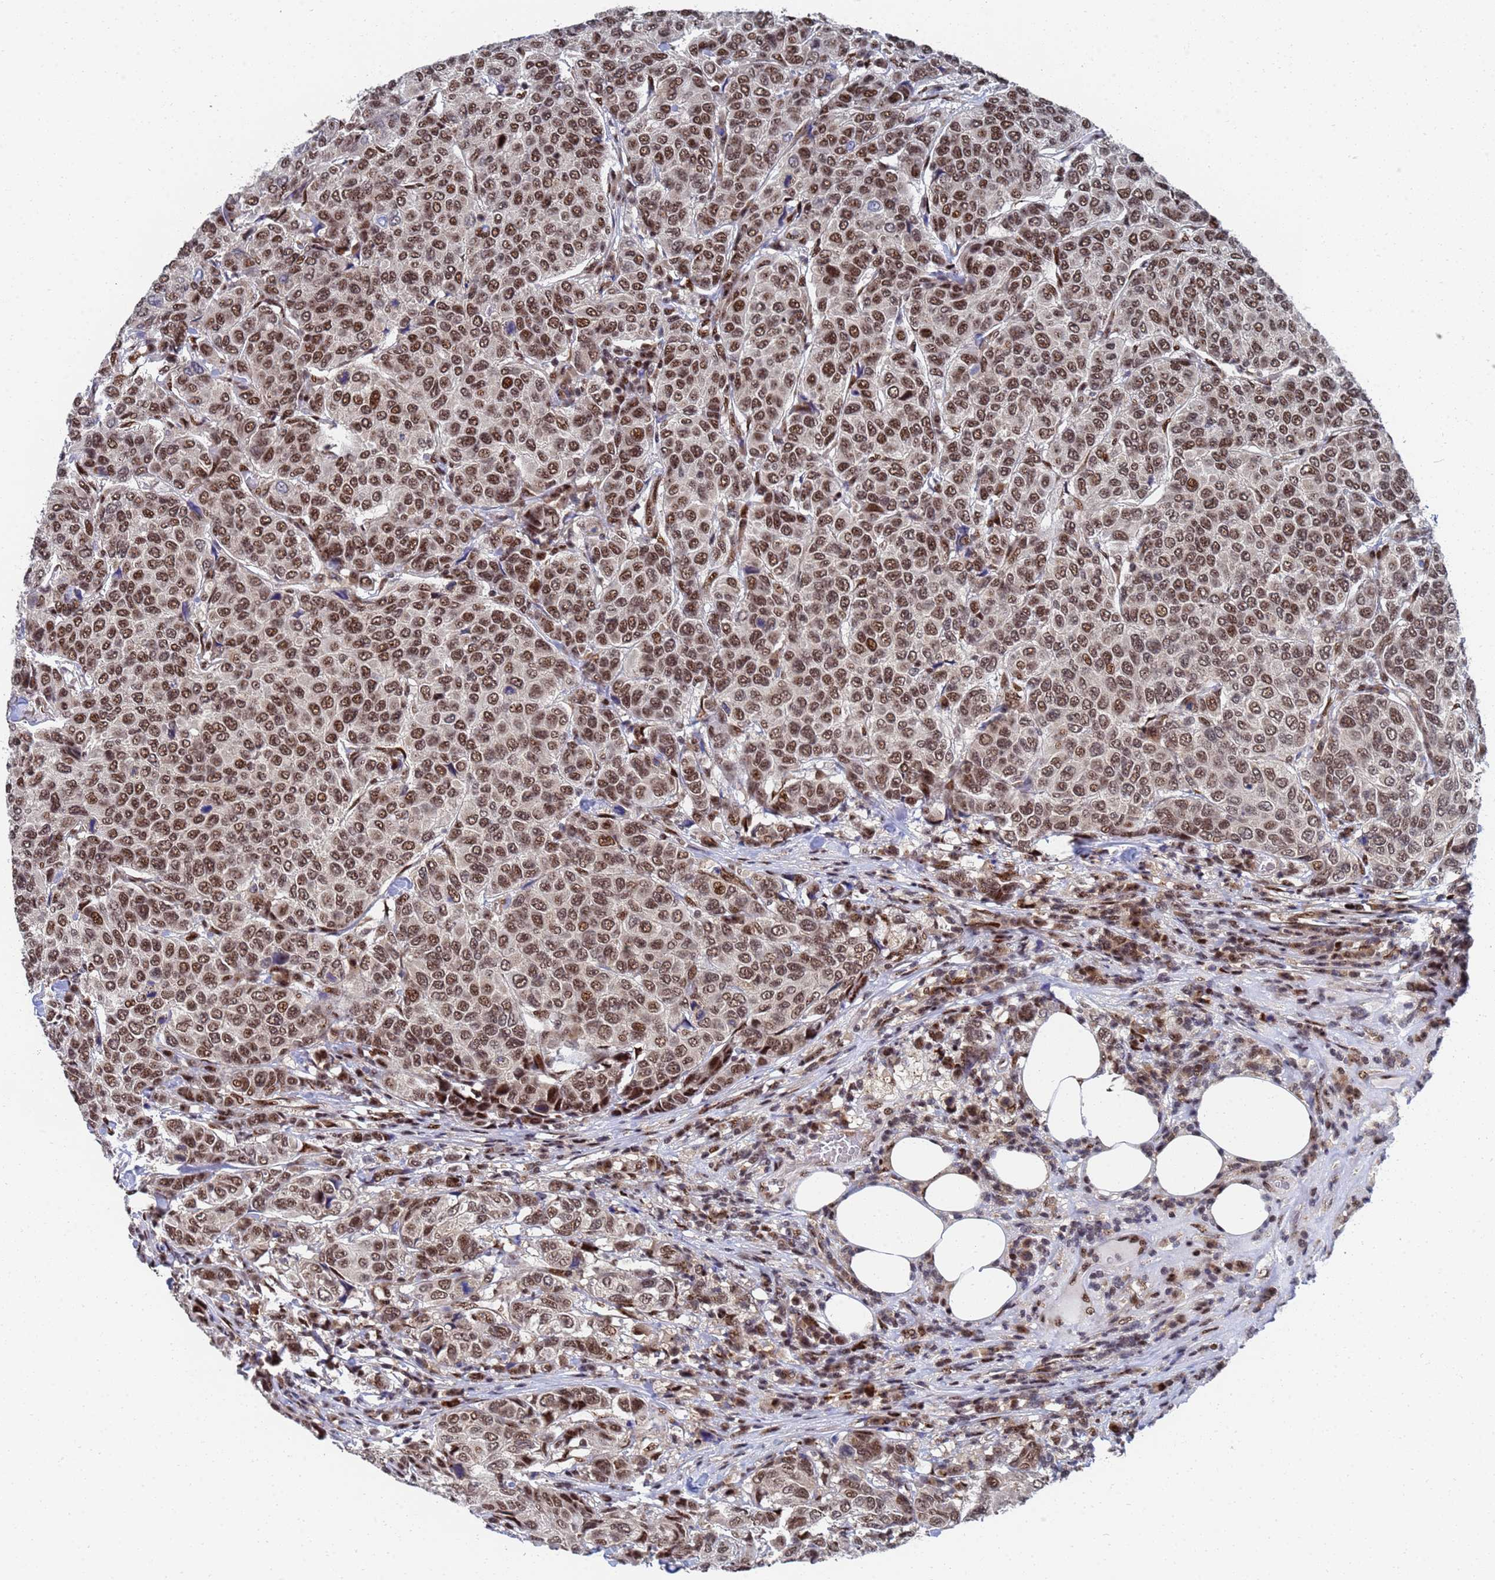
{"staining": {"intensity": "moderate", "quantity": ">75%", "location": "nuclear"}, "tissue": "breast cancer", "cell_type": "Tumor cells", "image_type": "cancer", "snomed": [{"axis": "morphology", "description": "Duct carcinoma"}, {"axis": "topography", "description": "Breast"}], "caption": "Immunohistochemical staining of breast cancer reveals medium levels of moderate nuclear protein expression in about >75% of tumor cells.", "gene": "AP5Z1", "patient": {"sex": "female", "age": 55}}